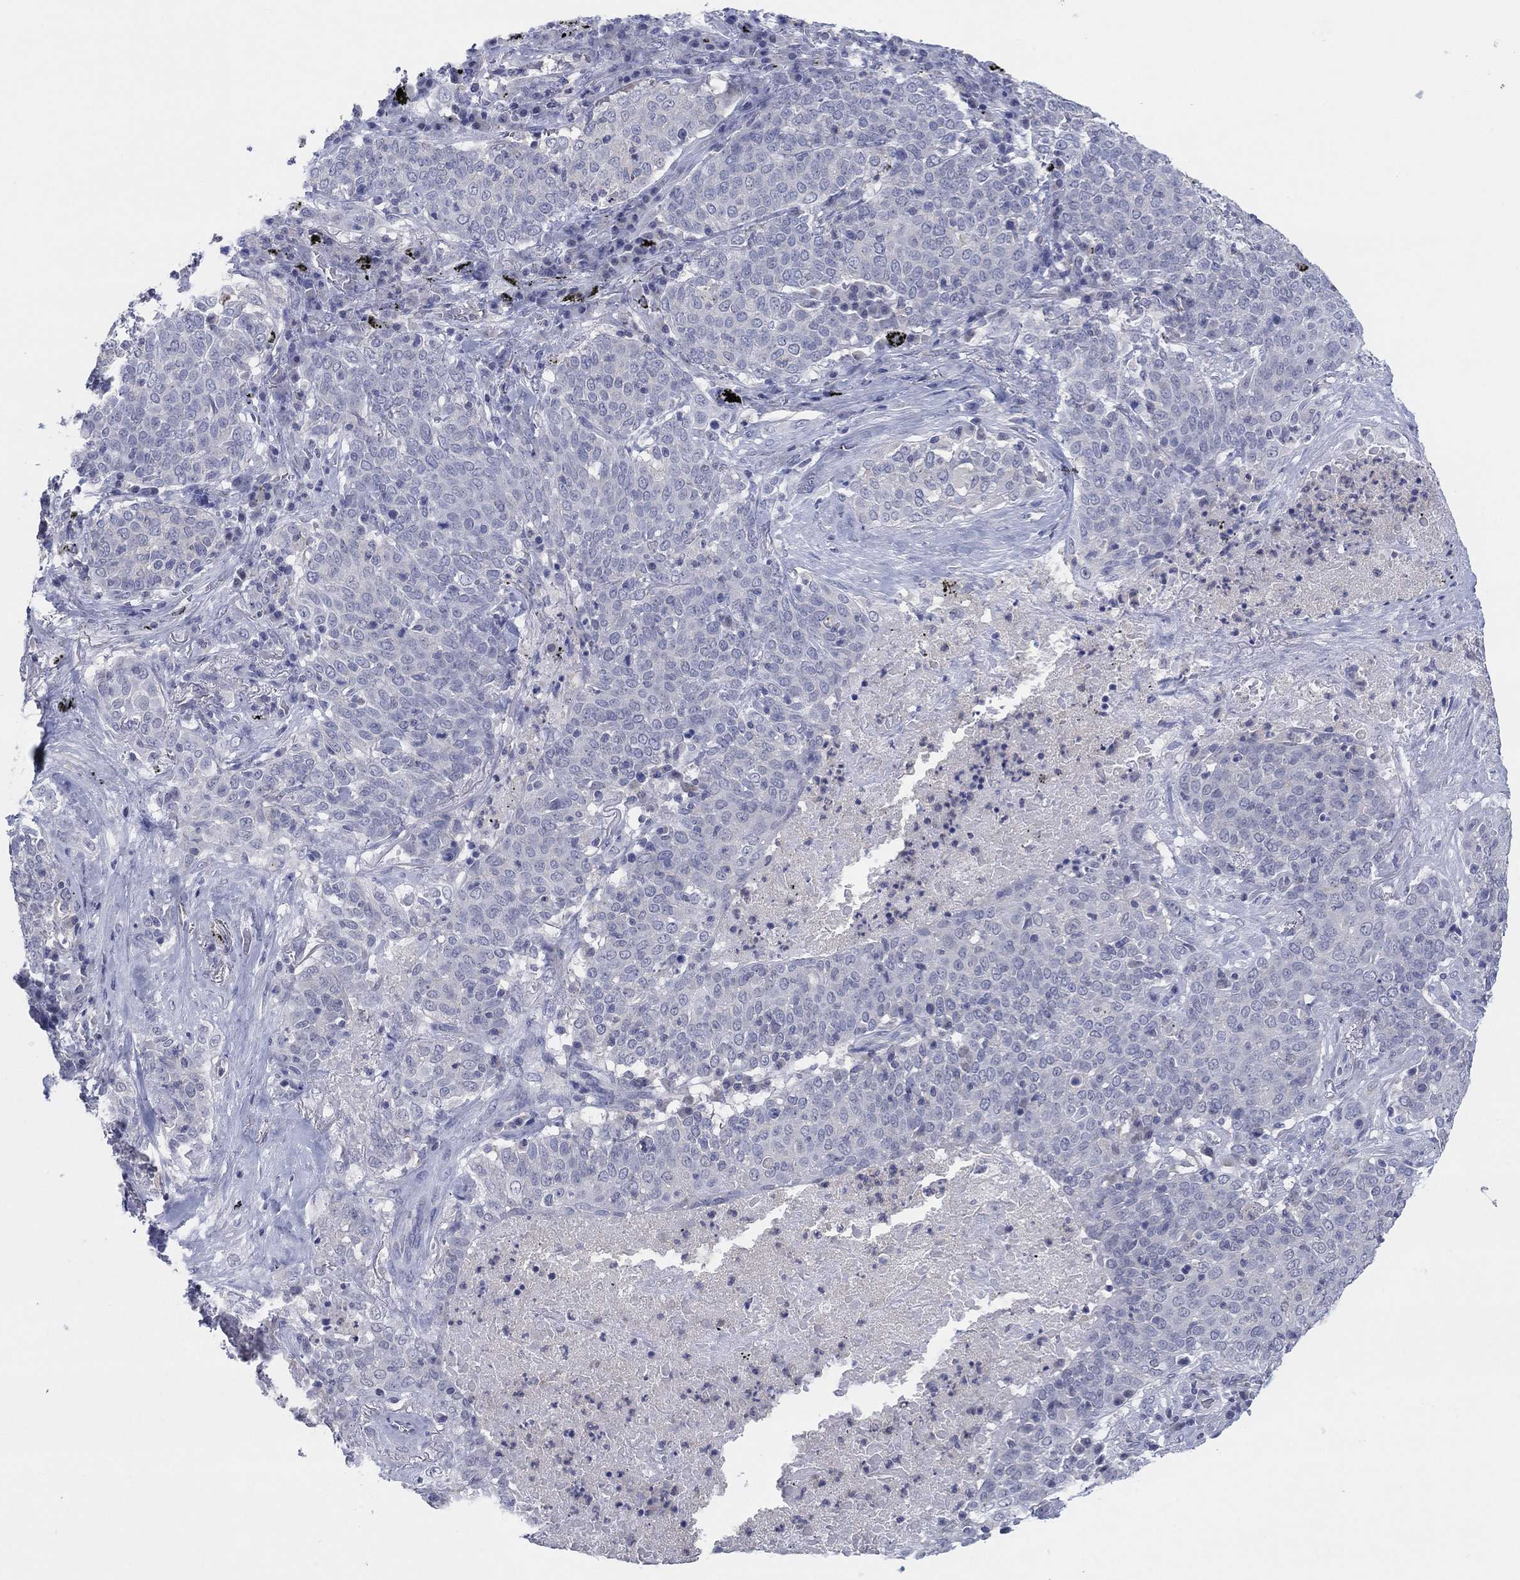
{"staining": {"intensity": "negative", "quantity": "none", "location": "none"}, "tissue": "lung cancer", "cell_type": "Tumor cells", "image_type": "cancer", "snomed": [{"axis": "morphology", "description": "Squamous cell carcinoma, NOS"}, {"axis": "topography", "description": "Lung"}], "caption": "Tumor cells show no significant staining in lung squamous cell carcinoma.", "gene": "FER1L6", "patient": {"sex": "male", "age": 82}}